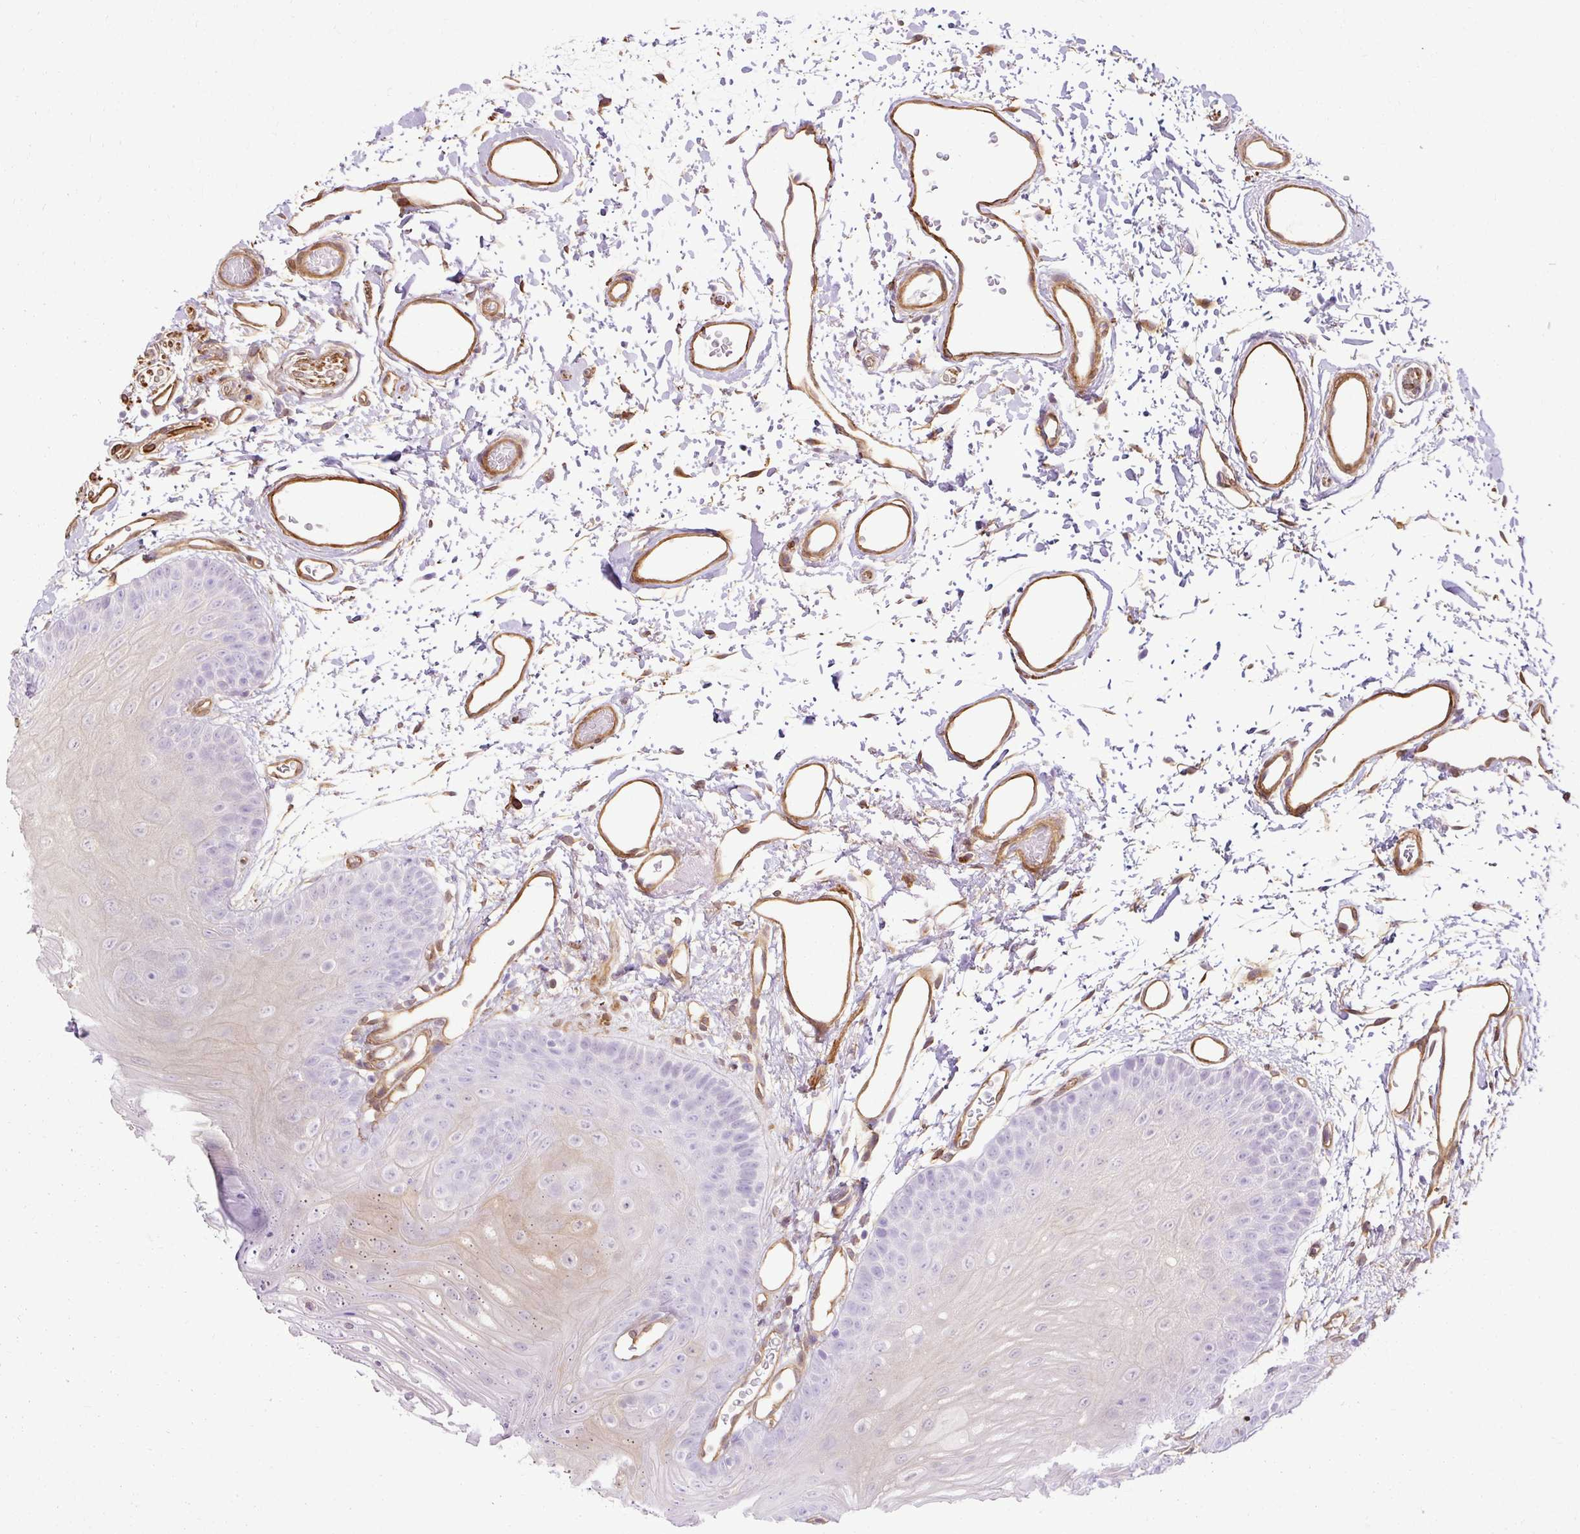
{"staining": {"intensity": "negative", "quantity": "none", "location": "none"}, "tissue": "oral mucosa", "cell_type": "Squamous epithelial cells", "image_type": "normal", "snomed": [{"axis": "morphology", "description": "Normal tissue, NOS"}, {"axis": "morphology", "description": "Squamous cell carcinoma, NOS"}, {"axis": "topography", "description": "Oral tissue"}, {"axis": "topography", "description": "Head-Neck"}], "caption": "Human oral mucosa stained for a protein using immunohistochemistry (IHC) shows no expression in squamous epithelial cells.", "gene": "CNN3", "patient": {"sex": "female", "age": 81}}